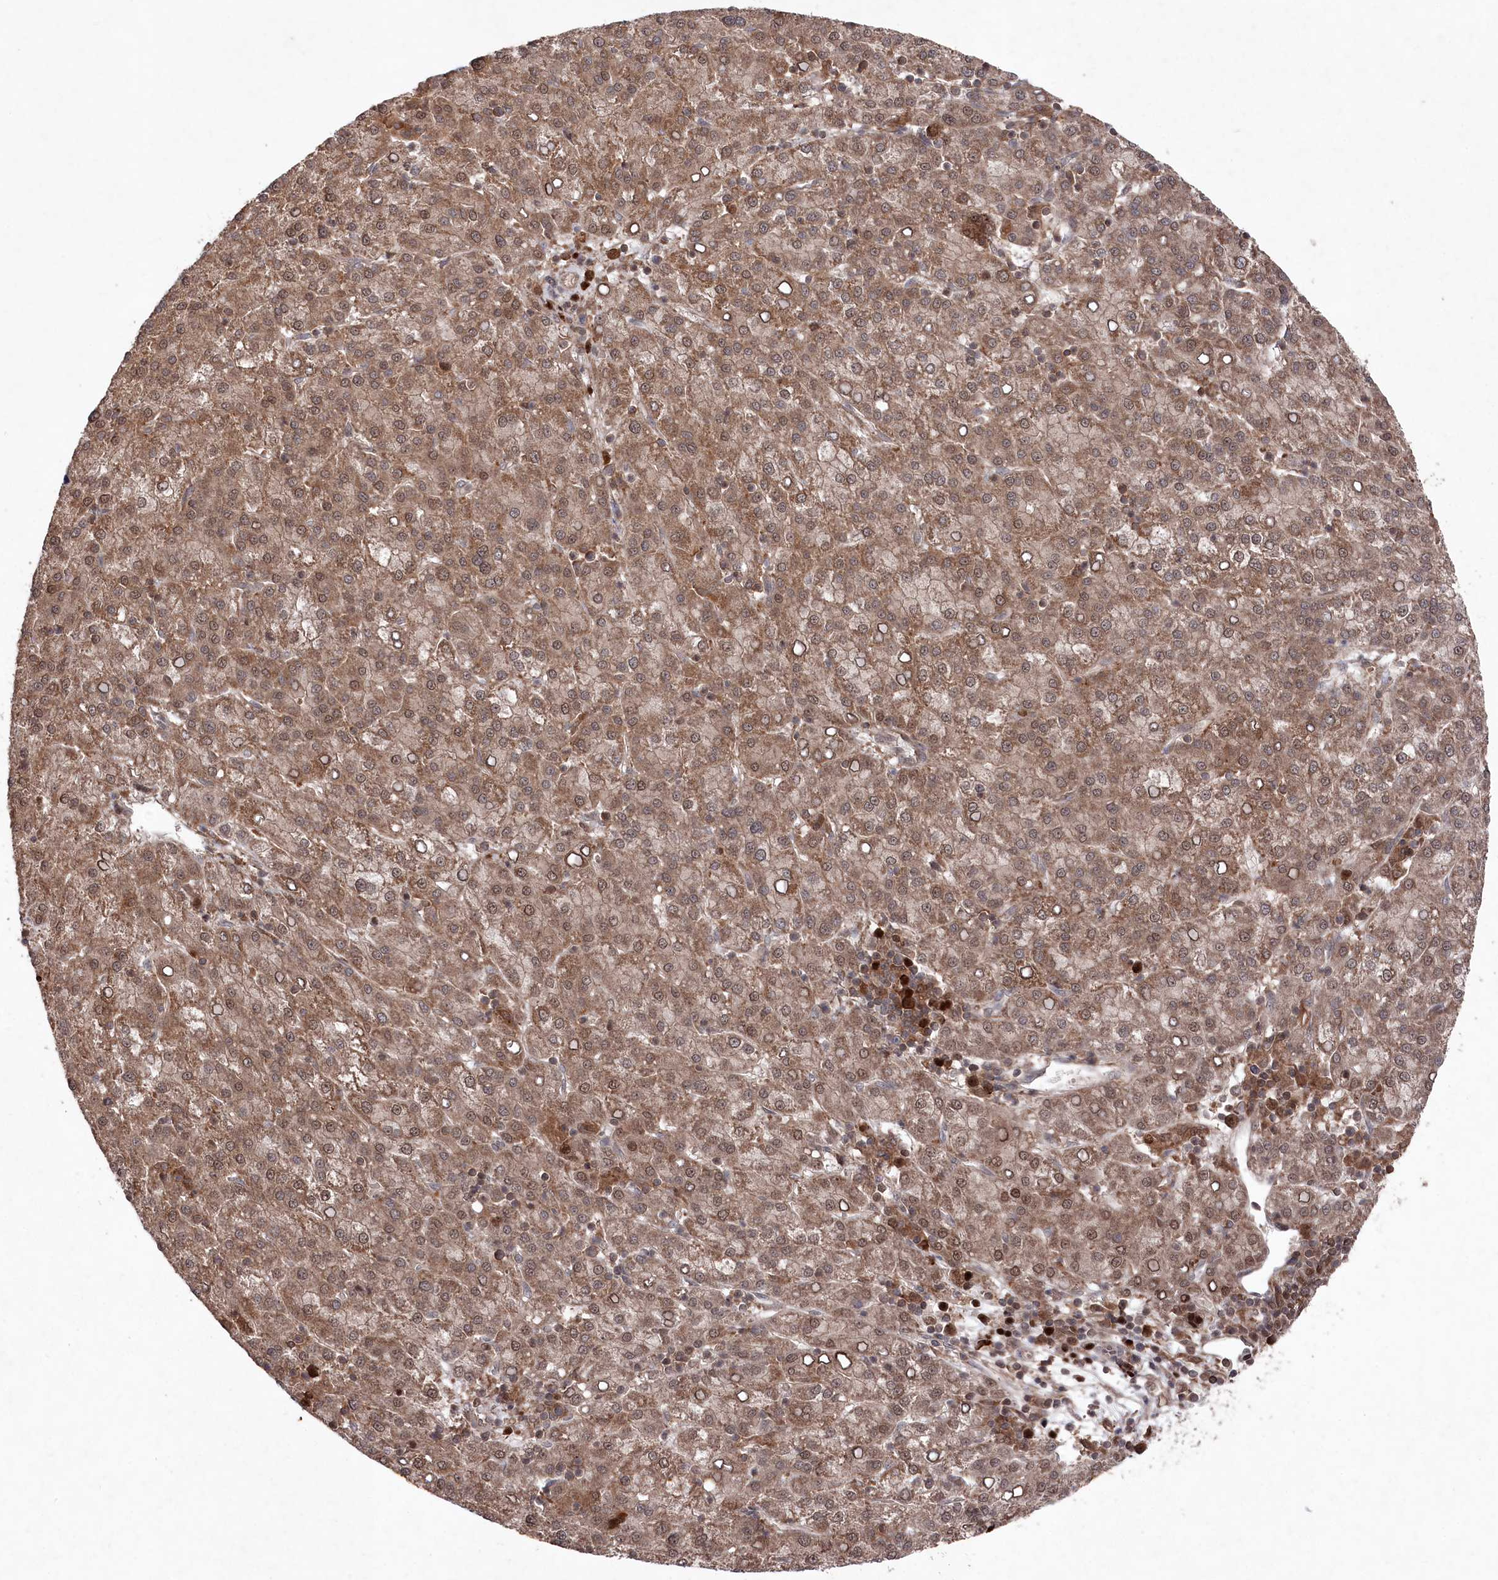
{"staining": {"intensity": "moderate", "quantity": ">75%", "location": "cytoplasmic/membranous,nuclear"}, "tissue": "liver cancer", "cell_type": "Tumor cells", "image_type": "cancer", "snomed": [{"axis": "morphology", "description": "Carcinoma, Hepatocellular, NOS"}, {"axis": "topography", "description": "Liver"}], "caption": "DAB immunohistochemical staining of human hepatocellular carcinoma (liver) reveals moderate cytoplasmic/membranous and nuclear protein staining in approximately >75% of tumor cells.", "gene": "BORCS7", "patient": {"sex": "female", "age": 58}}